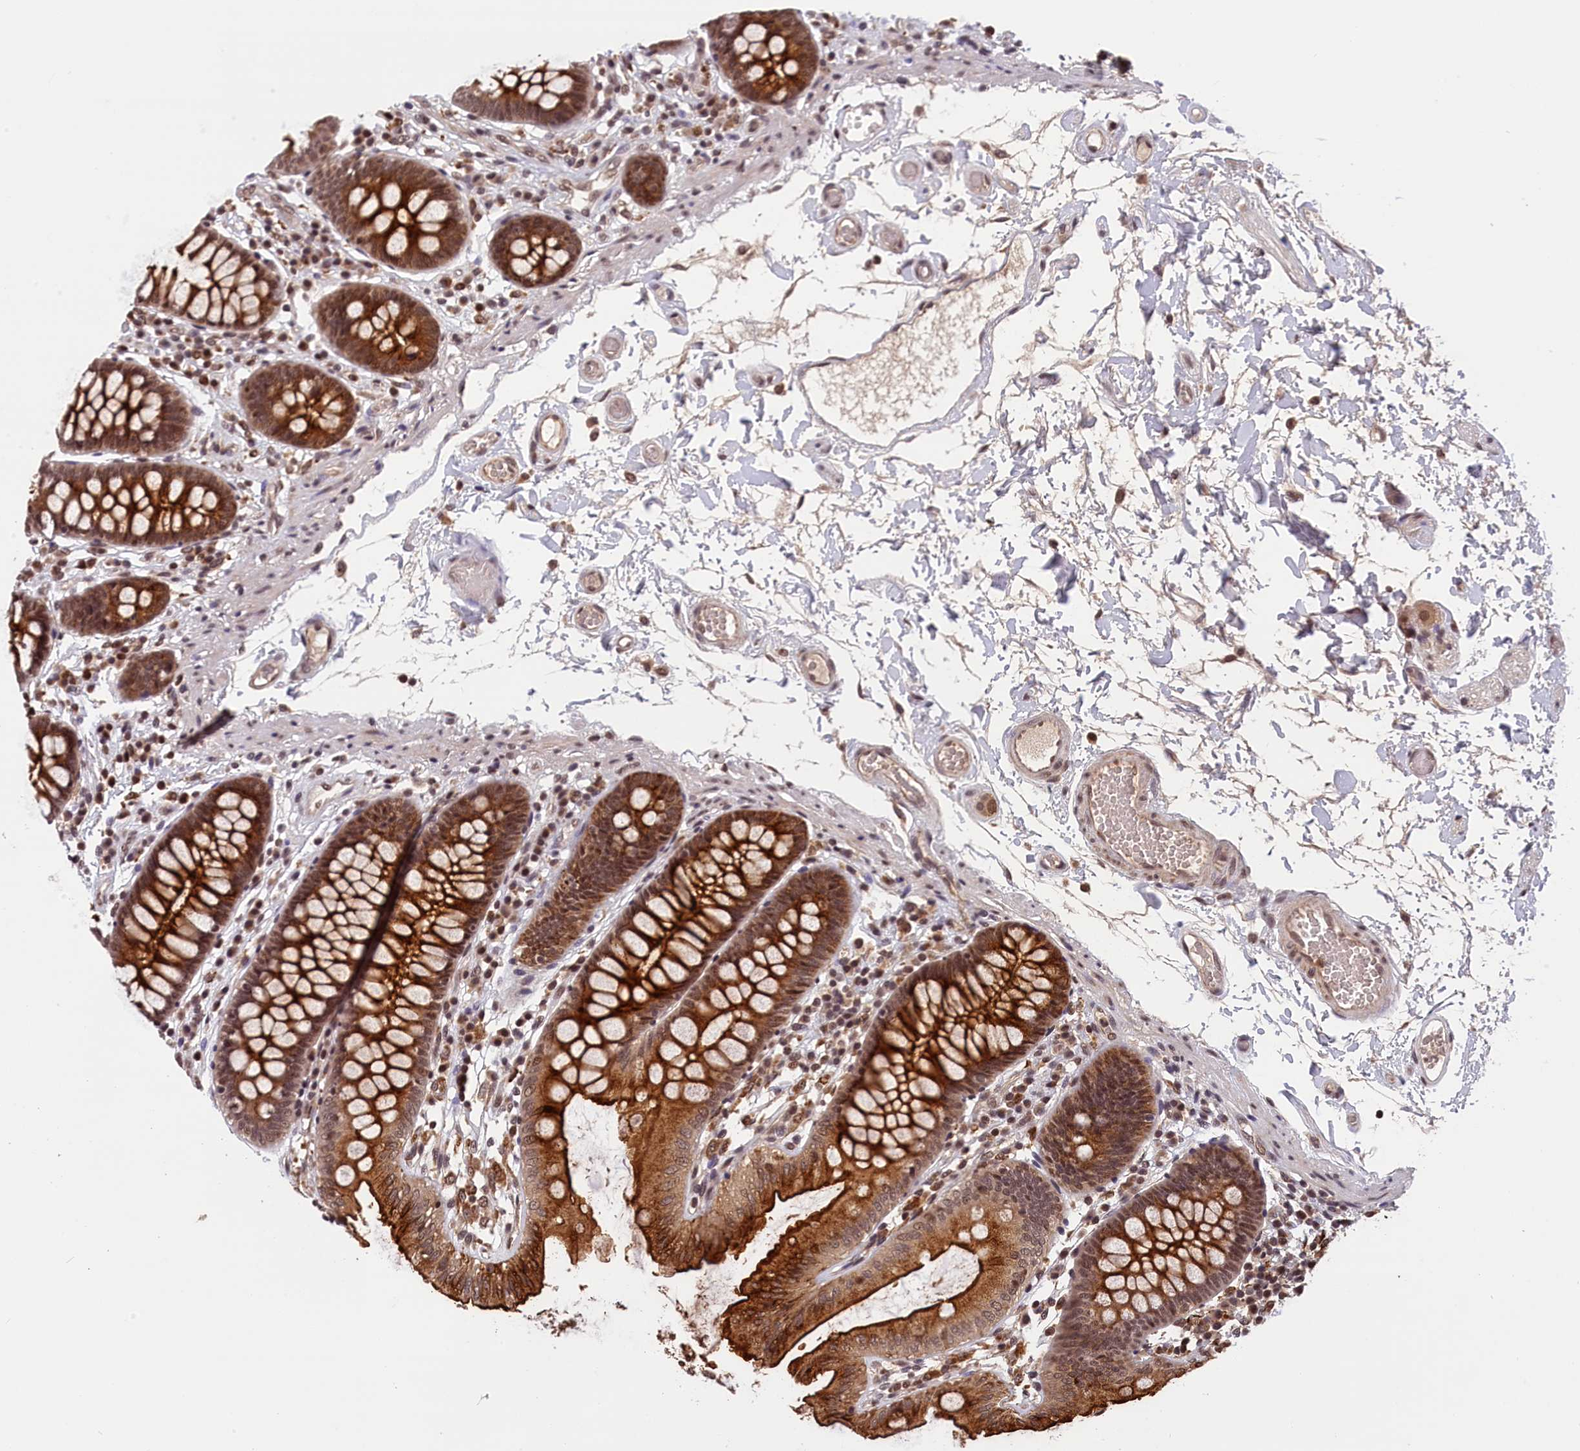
{"staining": {"intensity": "moderate", "quantity": ">75%", "location": "nuclear"}, "tissue": "colon", "cell_type": "Endothelial cells", "image_type": "normal", "snomed": [{"axis": "morphology", "description": "Normal tissue, NOS"}, {"axis": "topography", "description": "Colon"}], "caption": "DAB immunohistochemical staining of benign human colon exhibits moderate nuclear protein expression in approximately >75% of endothelial cells.", "gene": "KCNK6", "patient": {"sex": "male", "age": 84}}